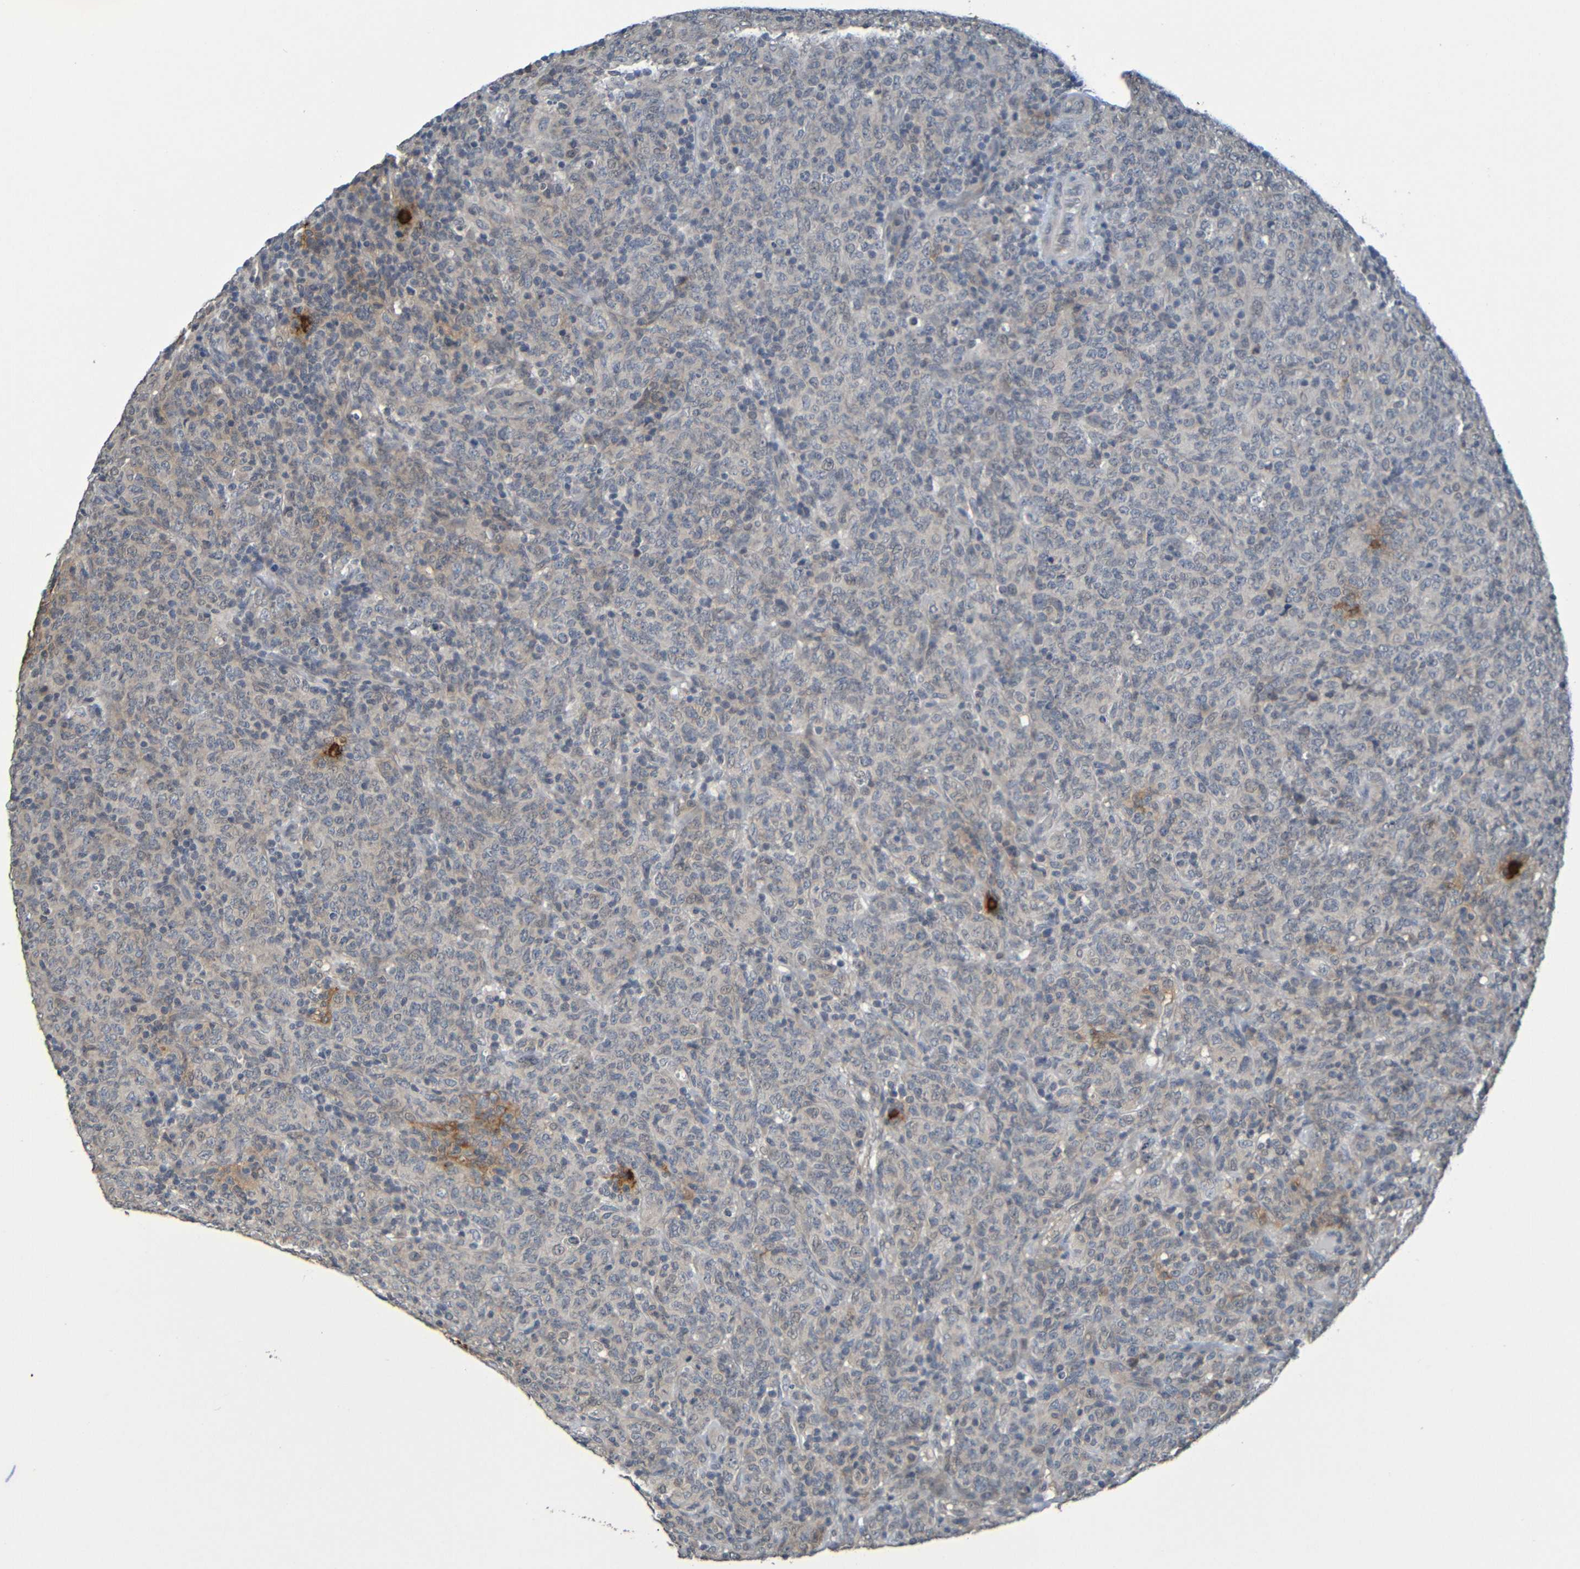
{"staining": {"intensity": "negative", "quantity": "none", "location": "none"}, "tissue": "lymphoma", "cell_type": "Tumor cells", "image_type": "cancer", "snomed": [{"axis": "morphology", "description": "Malignant lymphoma, non-Hodgkin's type, High grade"}, {"axis": "topography", "description": "Tonsil"}], "caption": "Tumor cells show no significant expression in malignant lymphoma, non-Hodgkin's type (high-grade).", "gene": "C3AR1", "patient": {"sex": "female", "age": 36}}